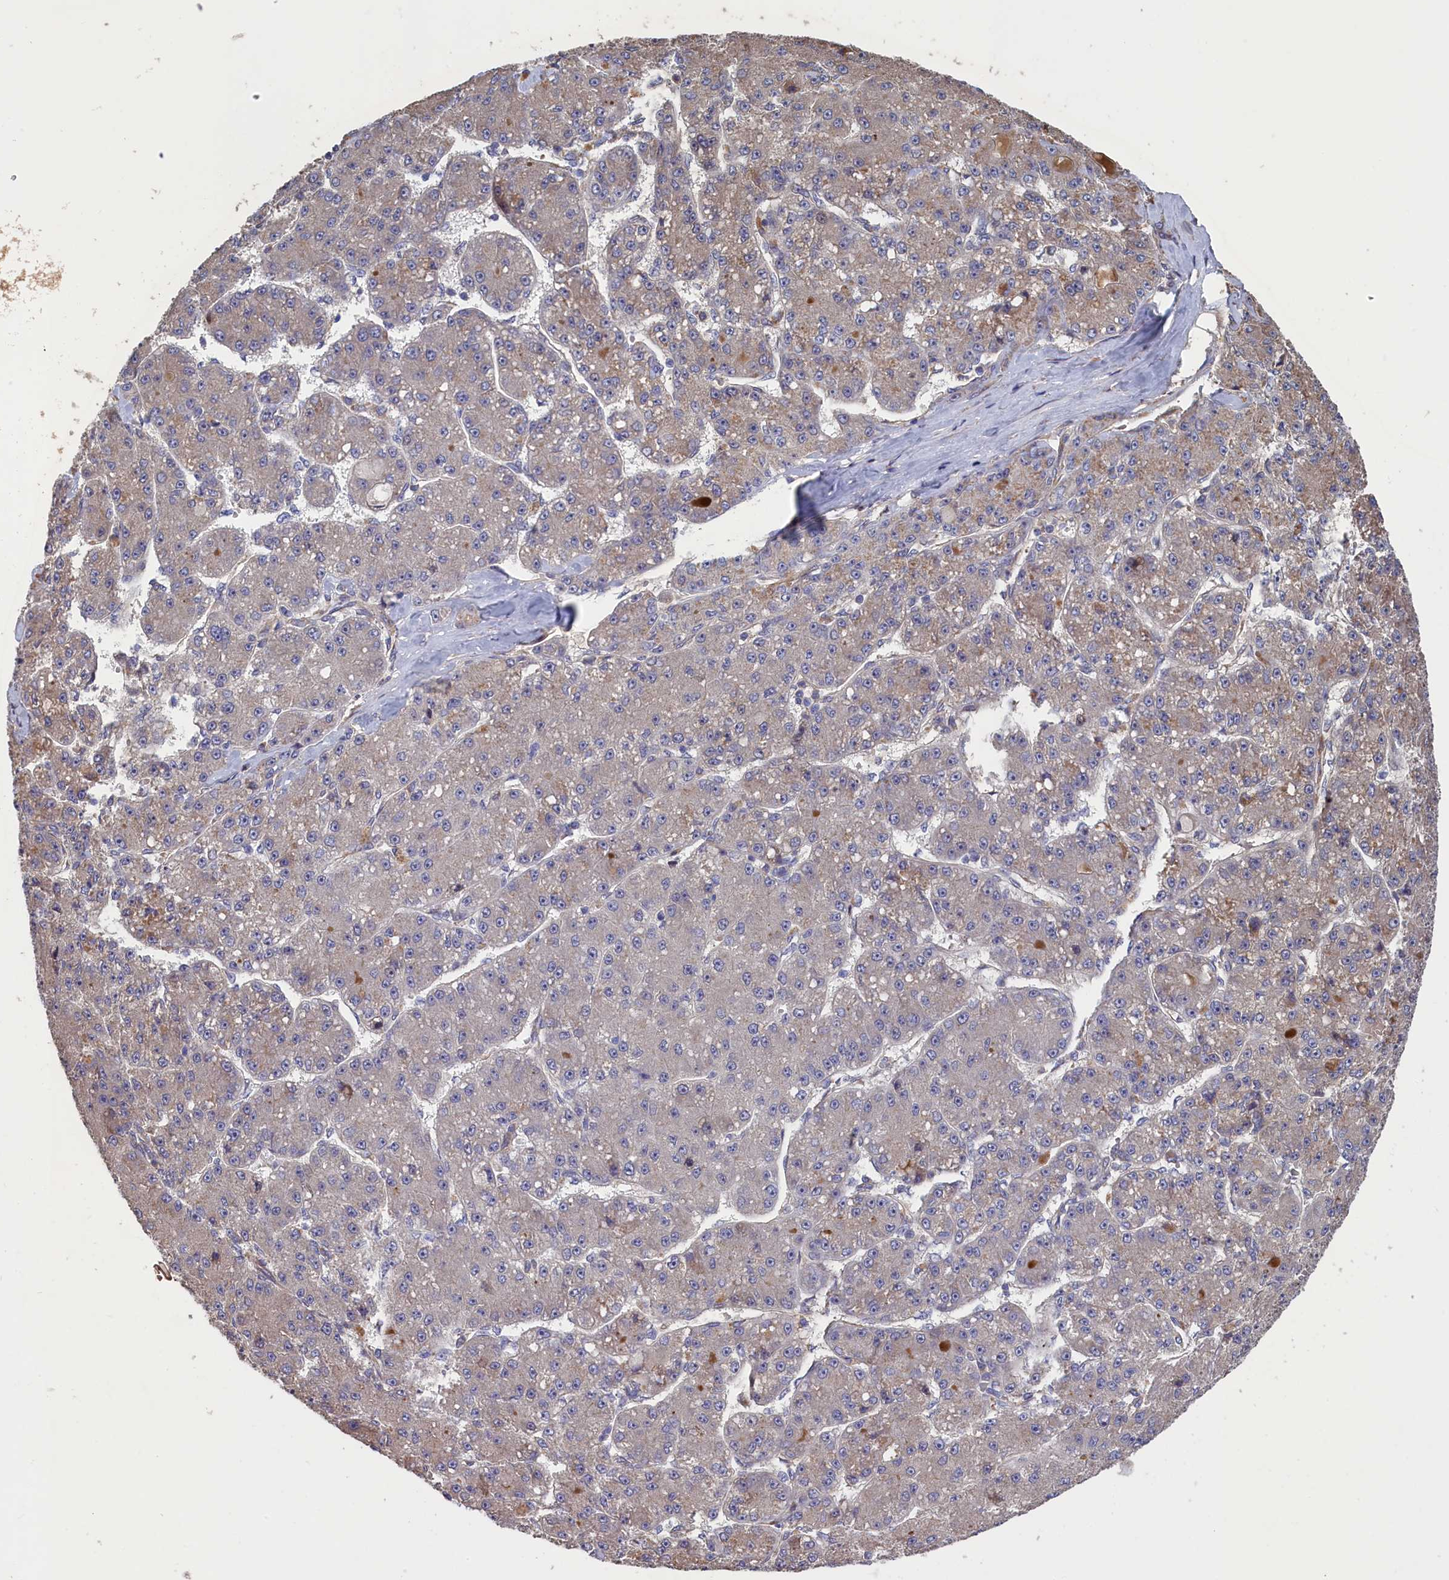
{"staining": {"intensity": "negative", "quantity": "none", "location": "none"}, "tissue": "liver cancer", "cell_type": "Tumor cells", "image_type": "cancer", "snomed": [{"axis": "morphology", "description": "Carcinoma, Hepatocellular, NOS"}, {"axis": "topography", "description": "Liver"}], "caption": "Immunohistochemistry (IHC) photomicrograph of liver hepatocellular carcinoma stained for a protein (brown), which exhibits no expression in tumor cells.", "gene": "GREB1L", "patient": {"sex": "male", "age": 67}}